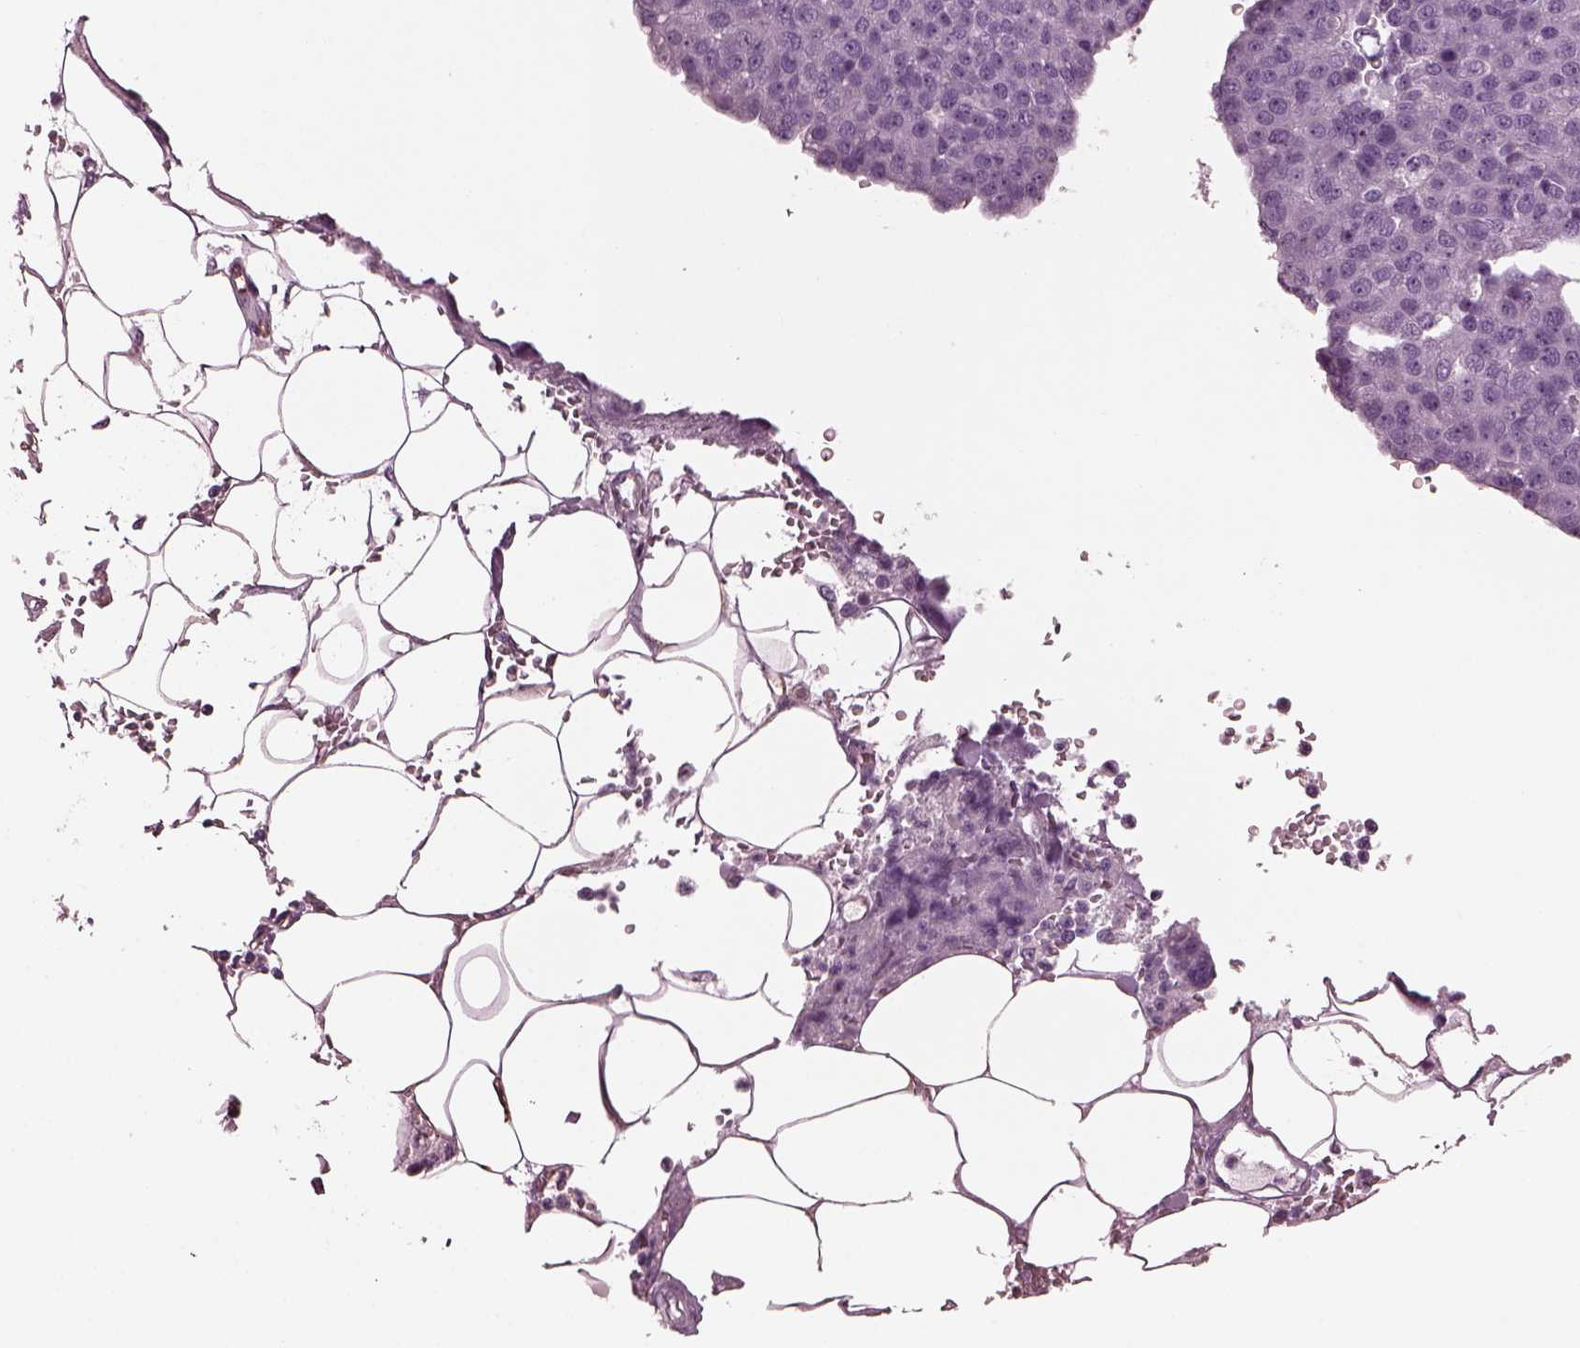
{"staining": {"intensity": "negative", "quantity": "none", "location": "none"}, "tissue": "pancreatic cancer", "cell_type": "Tumor cells", "image_type": "cancer", "snomed": [{"axis": "morphology", "description": "Adenocarcinoma, NOS"}, {"axis": "topography", "description": "Pancreas"}], "caption": "This histopathology image is of pancreatic cancer (adenocarcinoma) stained with immunohistochemistry (IHC) to label a protein in brown with the nuclei are counter-stained blue. There is no expression in tumor cells.", "gene": "MIB2", "patient": {"sex": "female", "age": 61}}